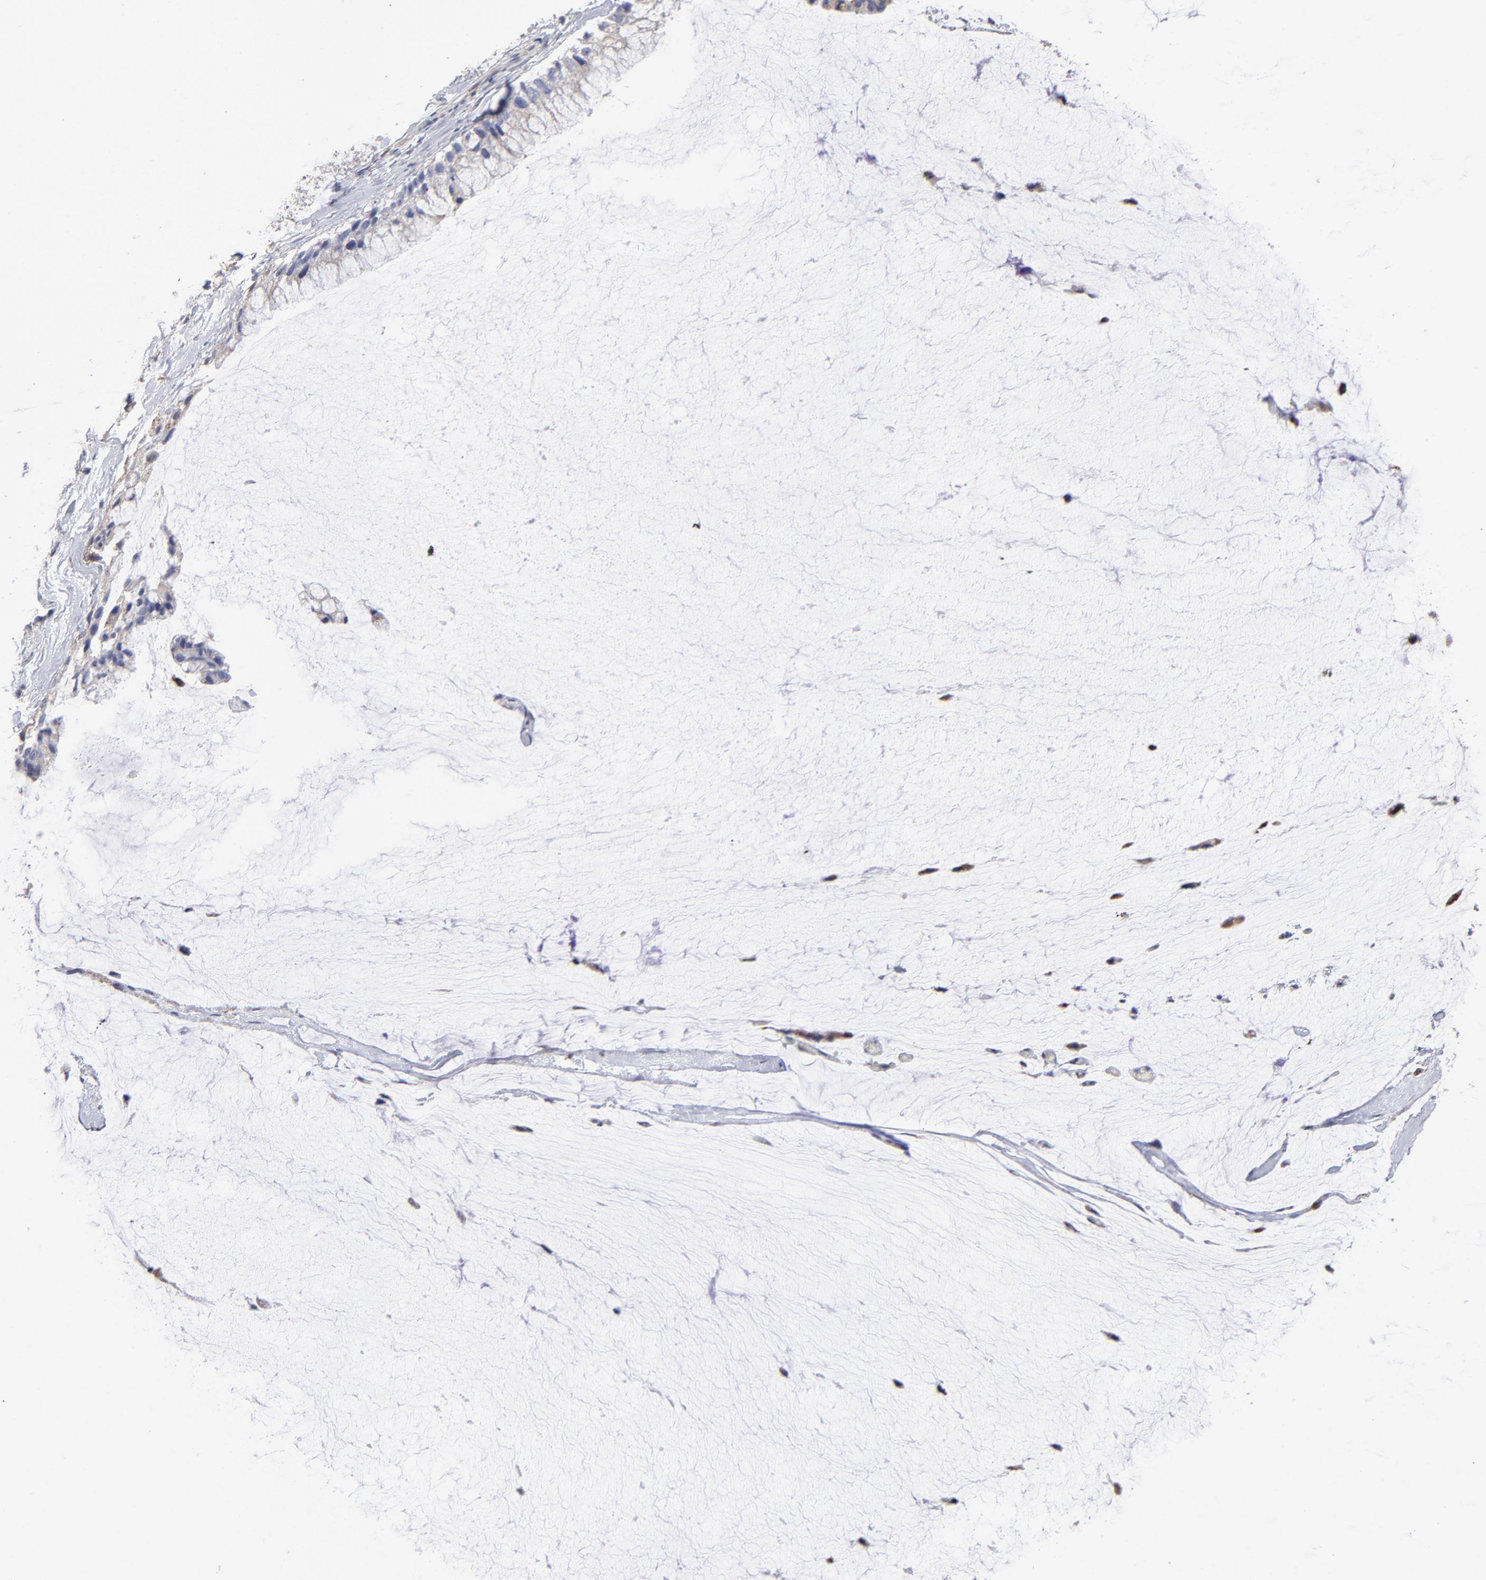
{"staining": {"intensity": "weak", "quantity": "<25%", "location": "cytoplasmic/membranous"}, "tissue": "ovarian cancer", "cell_type": "Tumor cells", "image_type": "cancer", "snomed": [{"axis": "morphology", "description": "Cystadenocarcinoma, mucinous, NOS"}, {"axis": "topography", "description": "Ovary"}], "caption": "Immunohistochemical staining of ovarian cancer exhibits no significant positivity in tumor cells.", "gene": "RRAGB", "patient": {"sex": "female", "age": 39}}